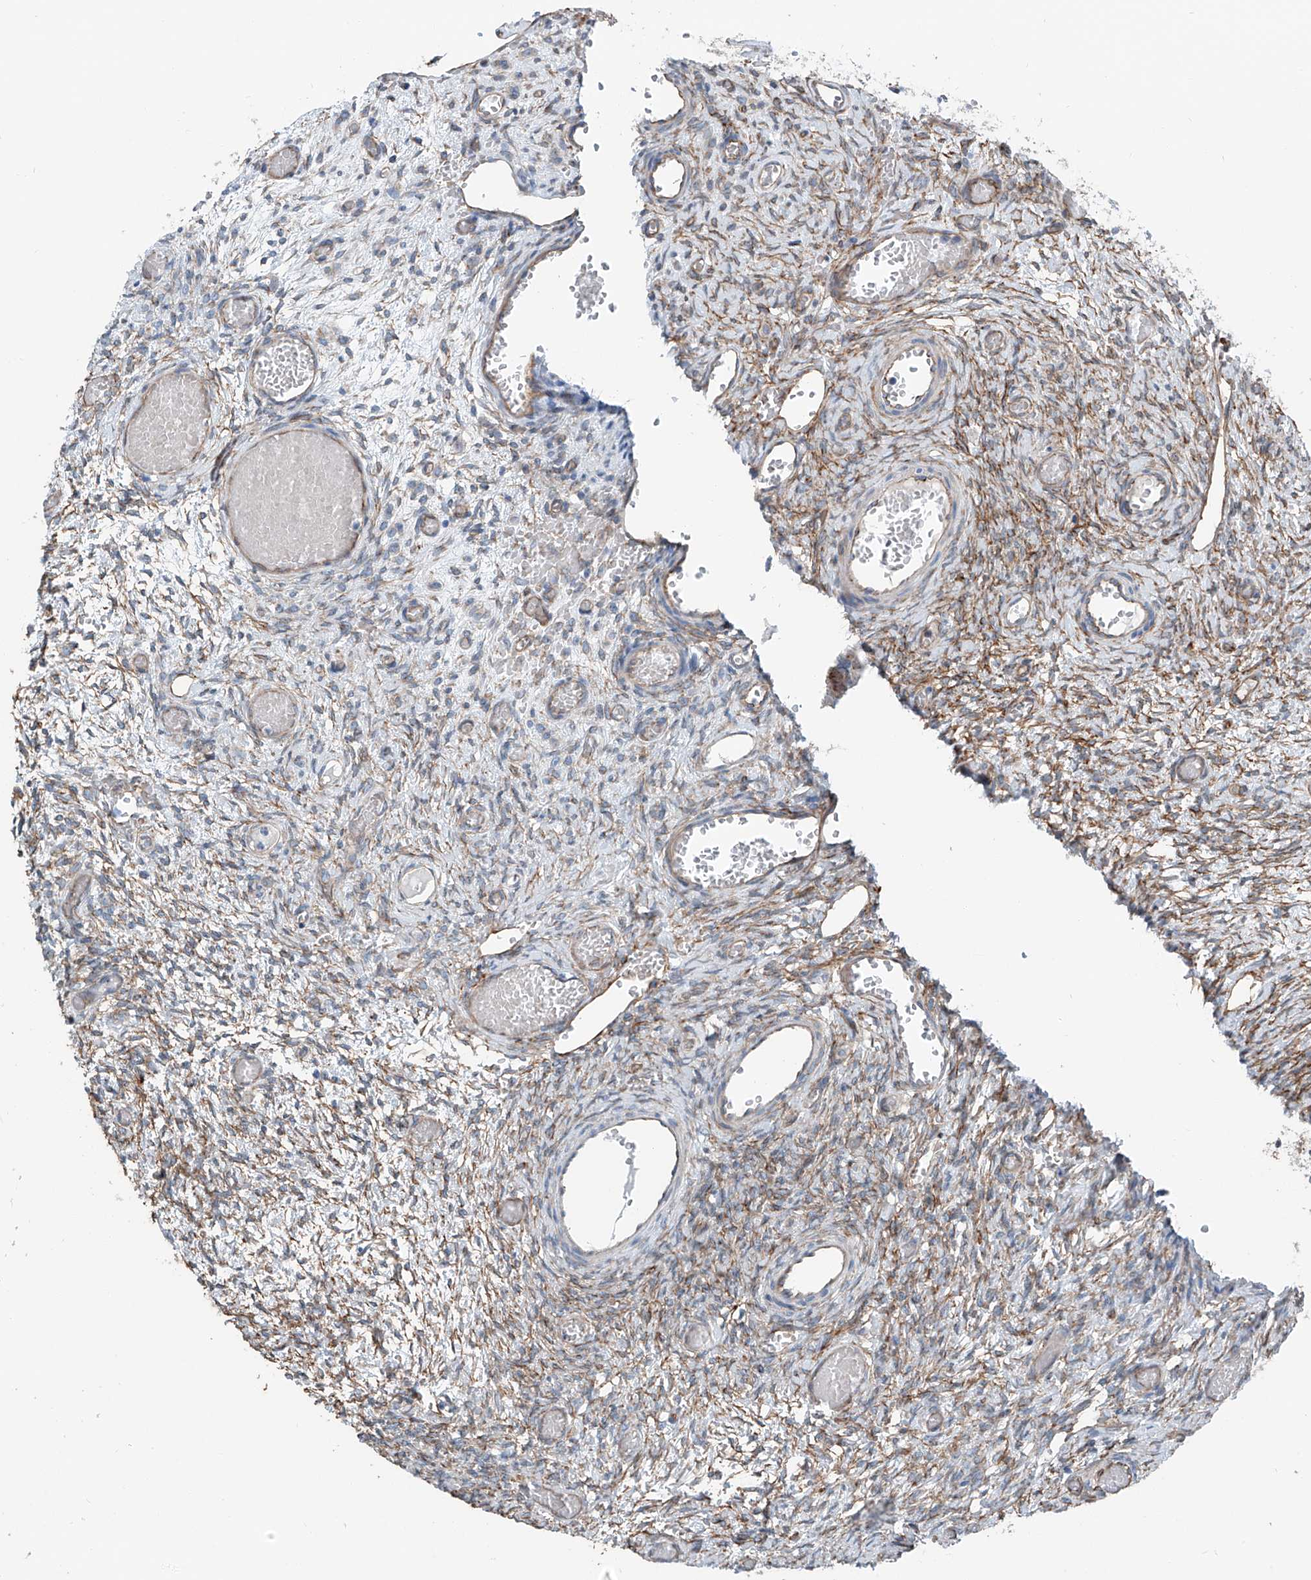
{"staining": {"intensity": "moderate", "quantity": "25%-75%", "location": "cytoplasmic/membranous"}, "tissue": "ovary", "cell_type": "Ovarian stroma cells", "image_type": "normal", "snomed": [{"axis": "morphology", "description": "Adenocarcinoma, NOS"}, {"axis": "topography", "description": "Endometrium"}], "caption": "IHC of normal human ovary reveals medium levels of moderate cytoplasmic/membranous expression in about 25%-75% of ovarian stroma cells.", "gene": "THEMIS2", "patient": {"sex": "female", "age": 32}}